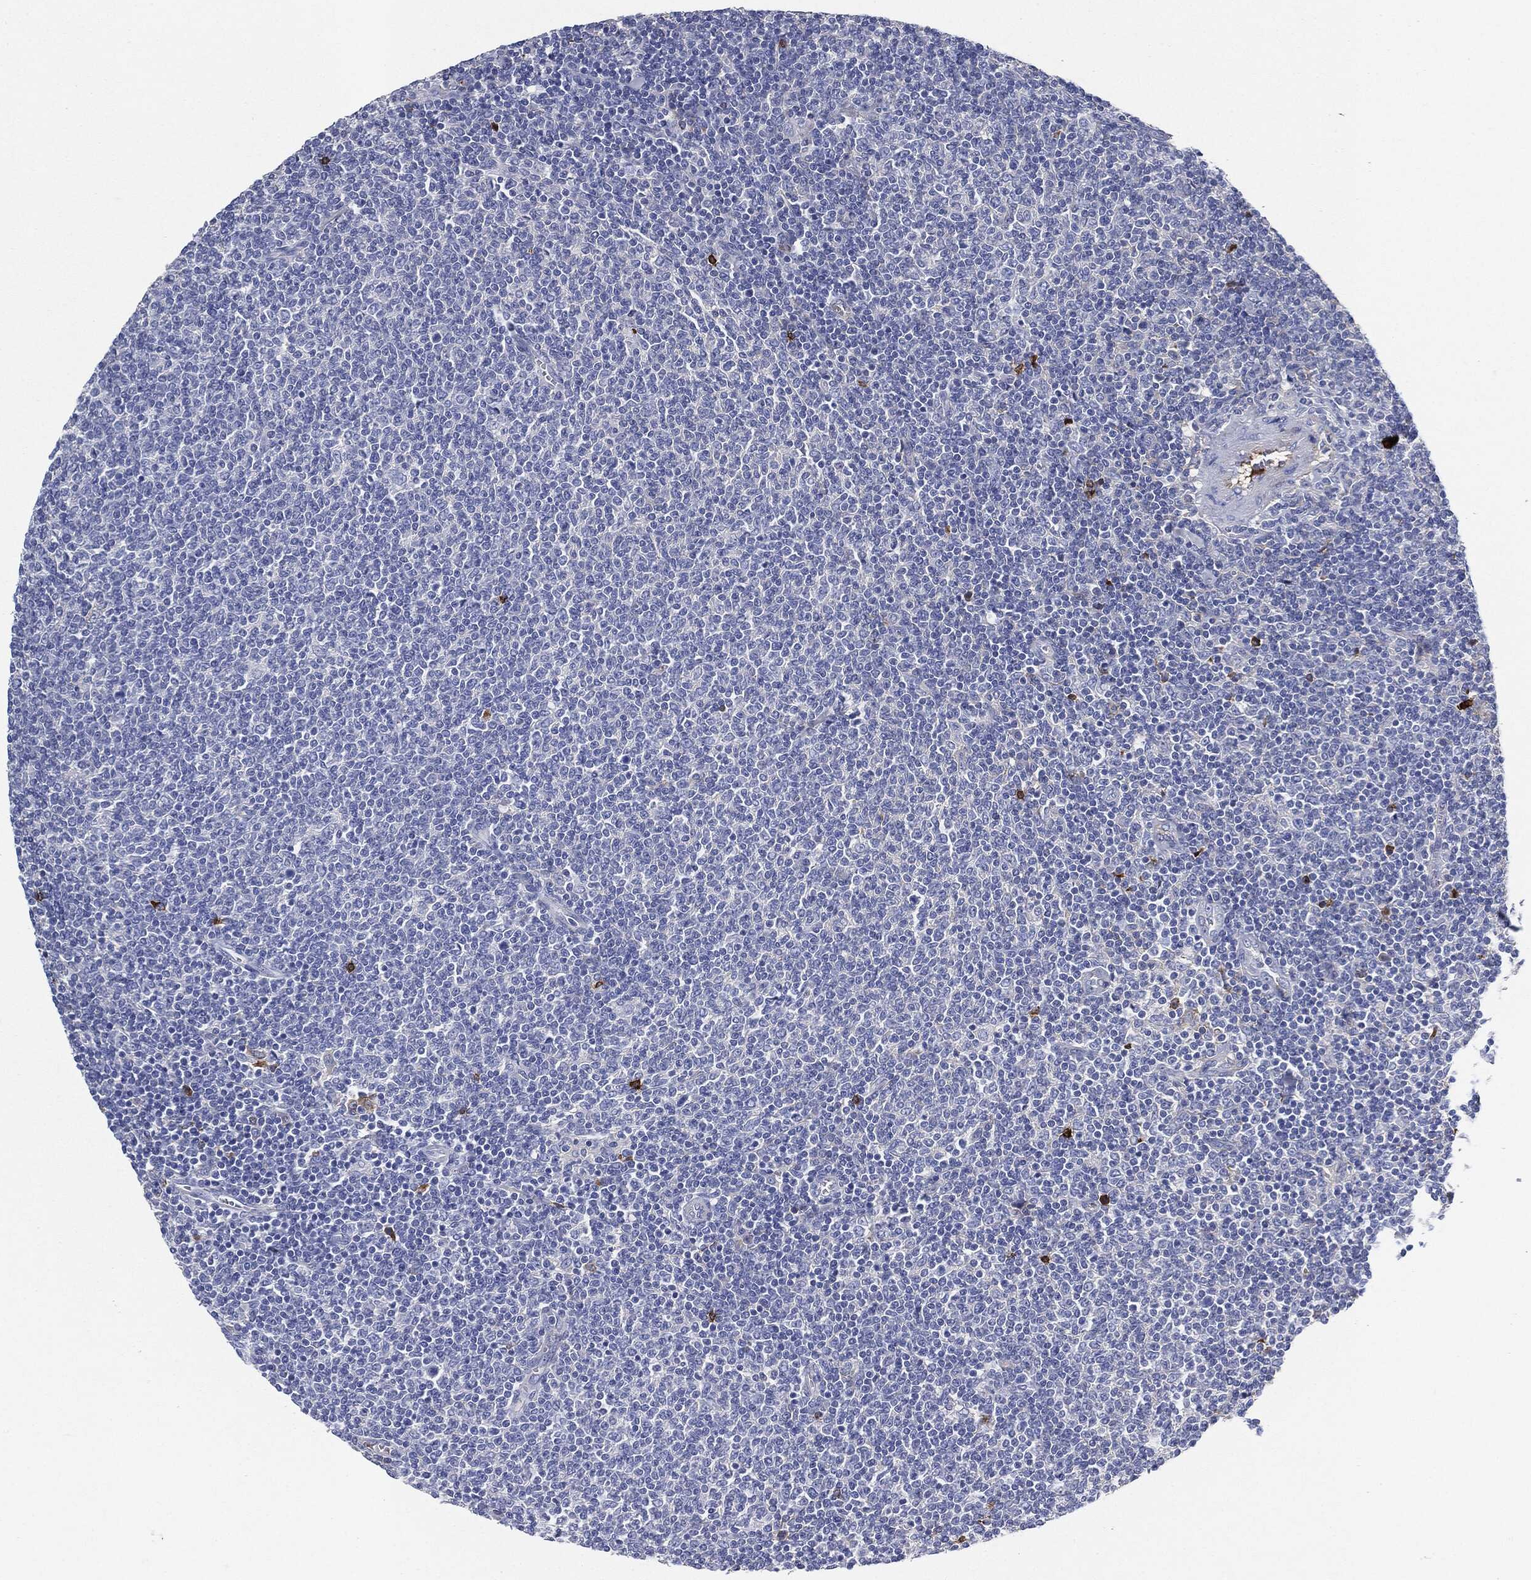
{"staining": {"intensity": "negative", "quantity": "none", "location": "none"}, "tissue": "lymphoma", "cell_type": "Tumor cells", "image_type": "cancer", "snomed": [{"axis": "morphology", "description": "Malignant lymphoma, non-Hodgkin's type, Low grade"}, {"axis": "topography", "description": "Lymph node"}], "caption": "The photomicrograph displays no significant positivity in tumor cells of low-grade malignant lymphoma, non-Hodgkin's type. (Immunohistochemistry, brightfield microscopy, high magnification).", "gene": "IGLV6-57", "patient": {"sex": "male", "age": 52}}